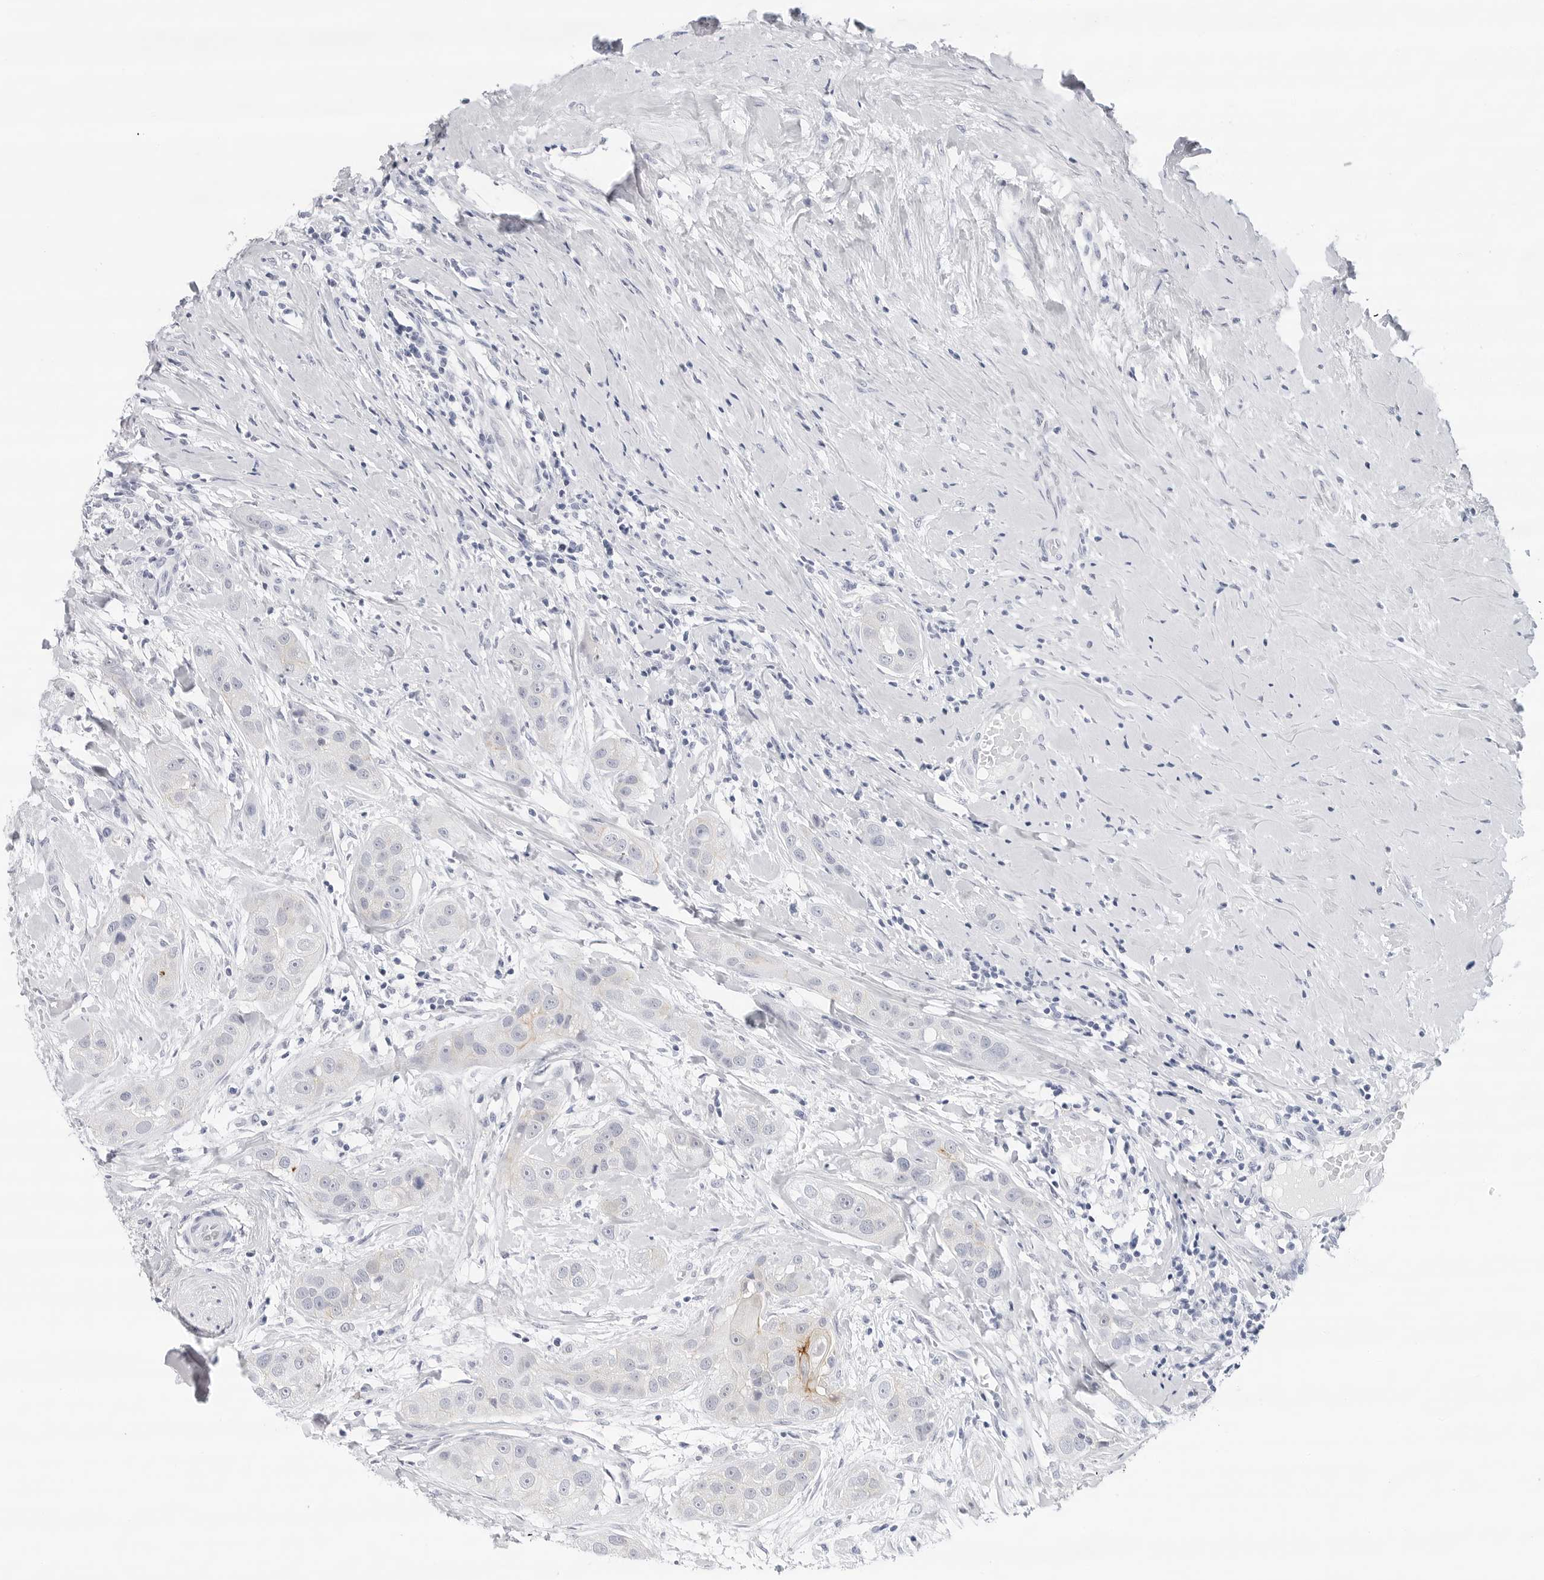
{"staining": {"intensity": "negative", "quantity": "none", "location": "none"}, "tissue": "head and neck cancer", "cell_type": "Tumor cells", "image_type": "cancer", "snomed": [{"axis": "morphology", "description": "Normal tissue, NOS"}, {"axis": "morphology", "description": "Squamous cell carcinoma, NOS"}, {"axis": "topography", "description": "Skeletal muscle"}, {"axis": "topography", "description": "Head-Neck"}], "caption": "DAB (3,3'-diaminobenzidine) immunohistochemical staining of head and neck cancer (squamous cell carcinoma) displays no significant positivity in tumor cells.", "gene": "SLC19A1", "patient": {"sex": "male", "age": 51}}